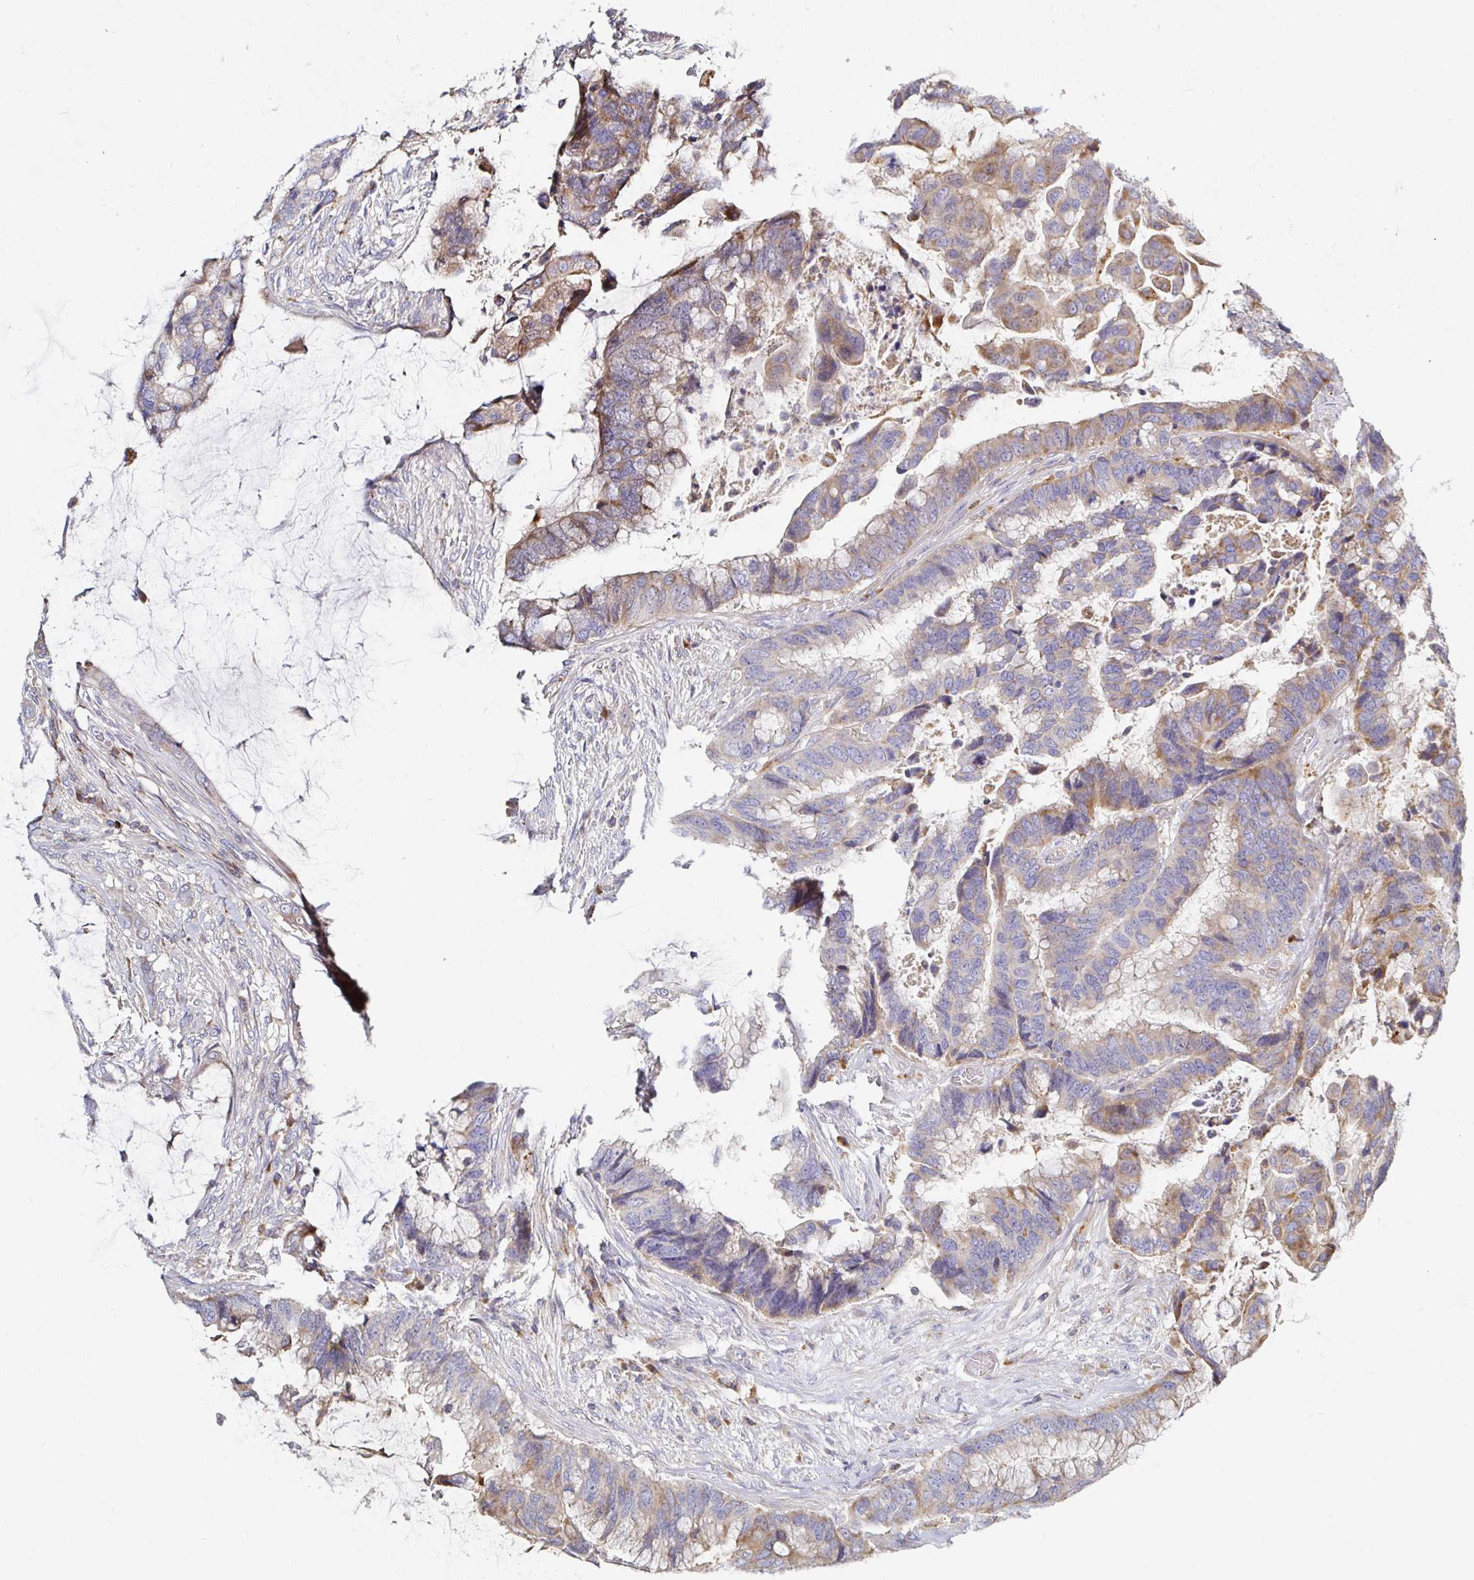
{"staining": {"intensity": "weak", "quantity": "25%-75%", "location": "cytoplasmic/membranous"}, "tissue": "colorectal cancer", "cell_type": "Tumor cells", "image_type": "cancer", "snomed": [{"axis": "morphology", "description": "Adenocarcinoma, NOS"}, {"axis": "topography", "description": "Rectum"}], "caption": "Immunohistochemical staining of colorectal cancer reveals low levels of weak cytoplasmic/membranous positivity in about 25%-75% of tumor cells. (DAB (3,3'-diaminobenzidine) = brown stain, brightfield microscopy at high magnification).", "gene": "IRAK2", "patient": {"sex": "female", "age": 59}}